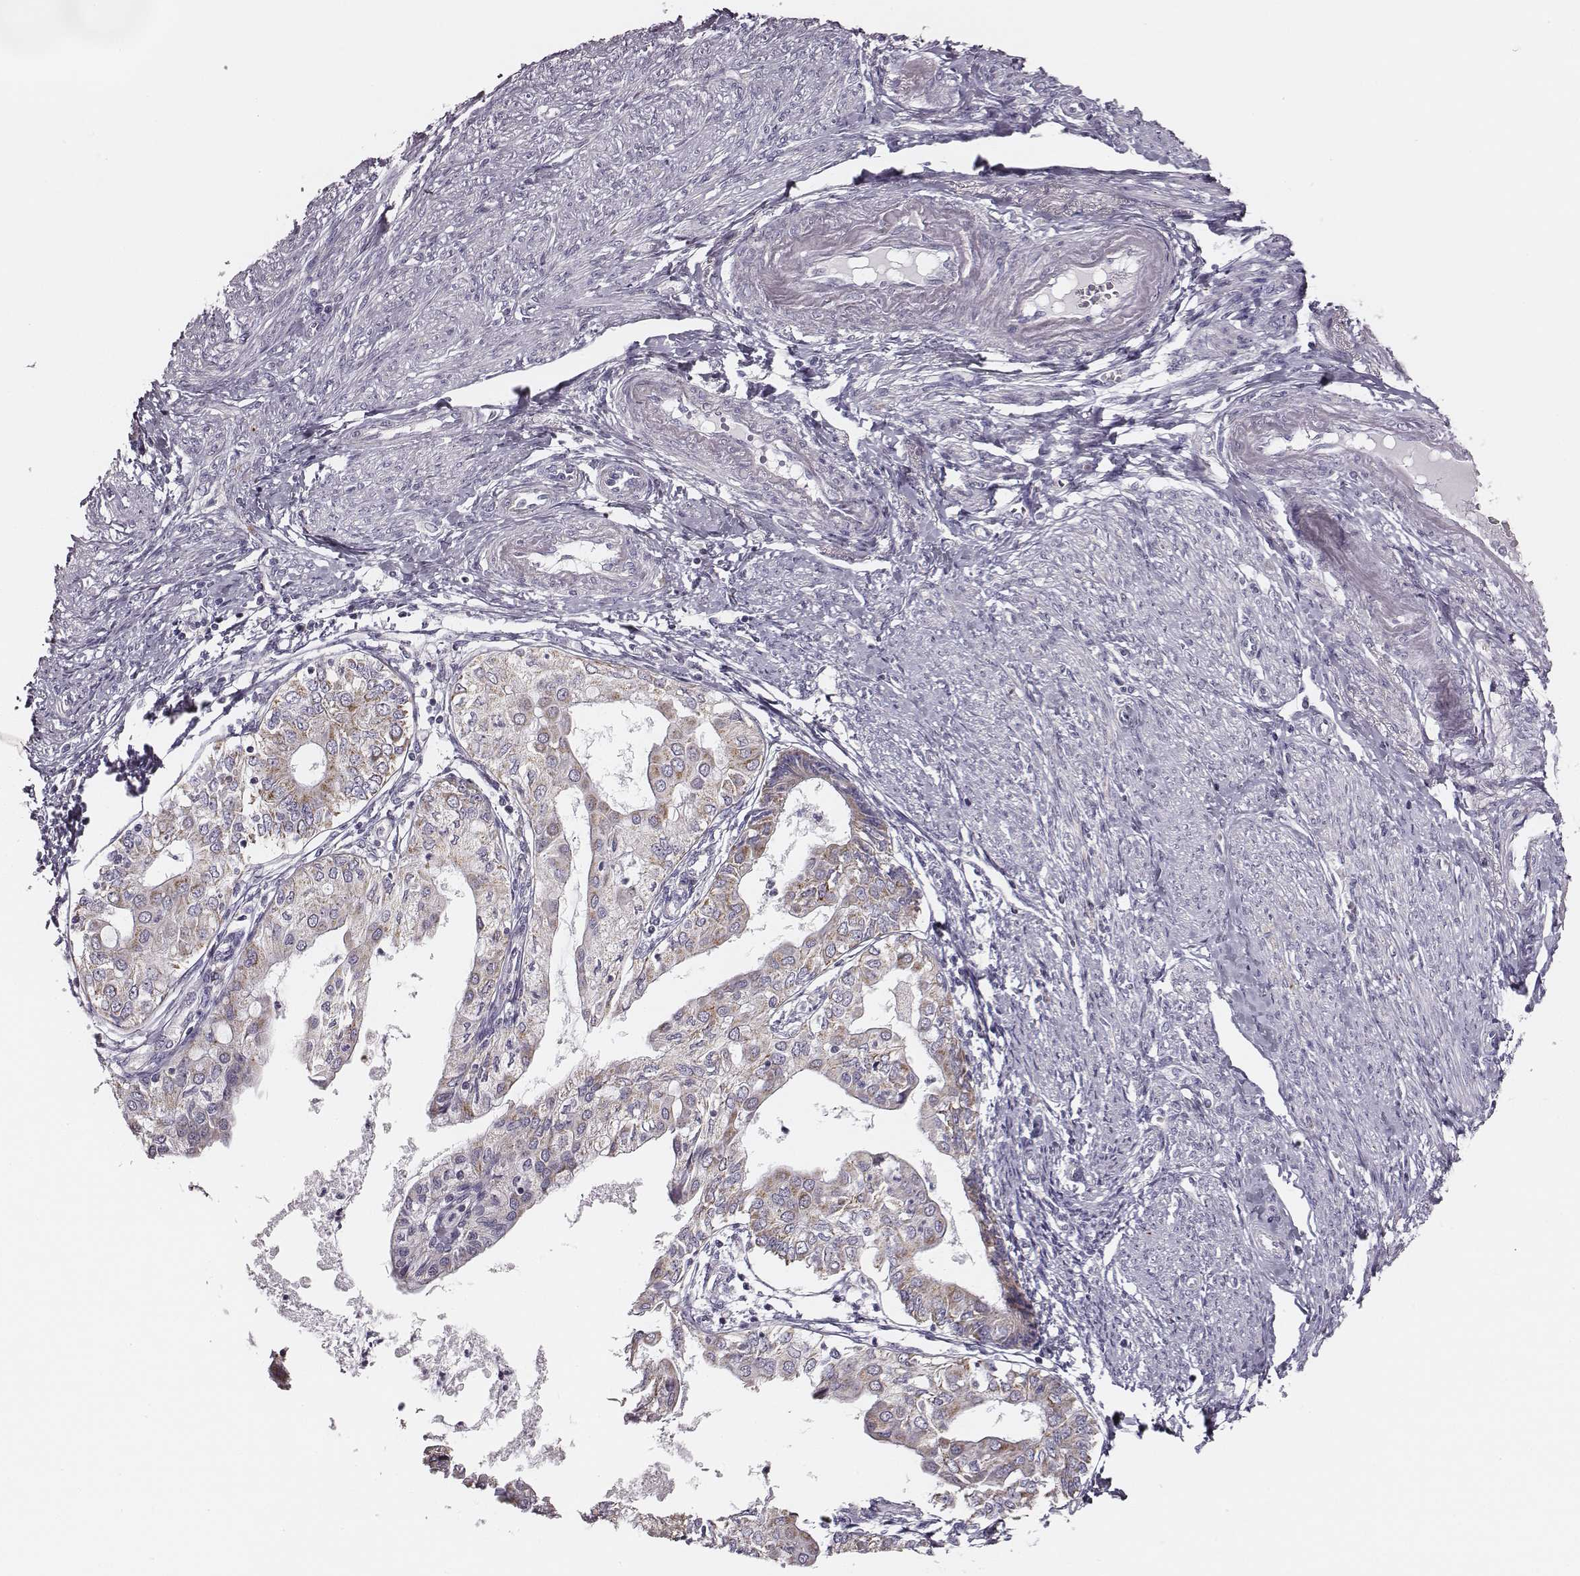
{"staining": {"intensity": "weak", "quantity": "25%-75%", "location": "cytoplasmic/membranous"}, "tissue": "endometrial cancer", "cell_type": "Tumor cells", "image_type": "cancer", "snomed": [{"axis": "morphology", "description": "Adenocarcinoma, NOS"}, {"axis": "topography", "description": "Endometrium"}], "caption": "Endometrial cancer was stained to show a protein in brown. There is low levels of weak cytoplasmic/membranous positivity in approximately 25%-75% of tumor cells.", "gene": "UBL4B", "patient": {"sex": "female", "age": 68}}